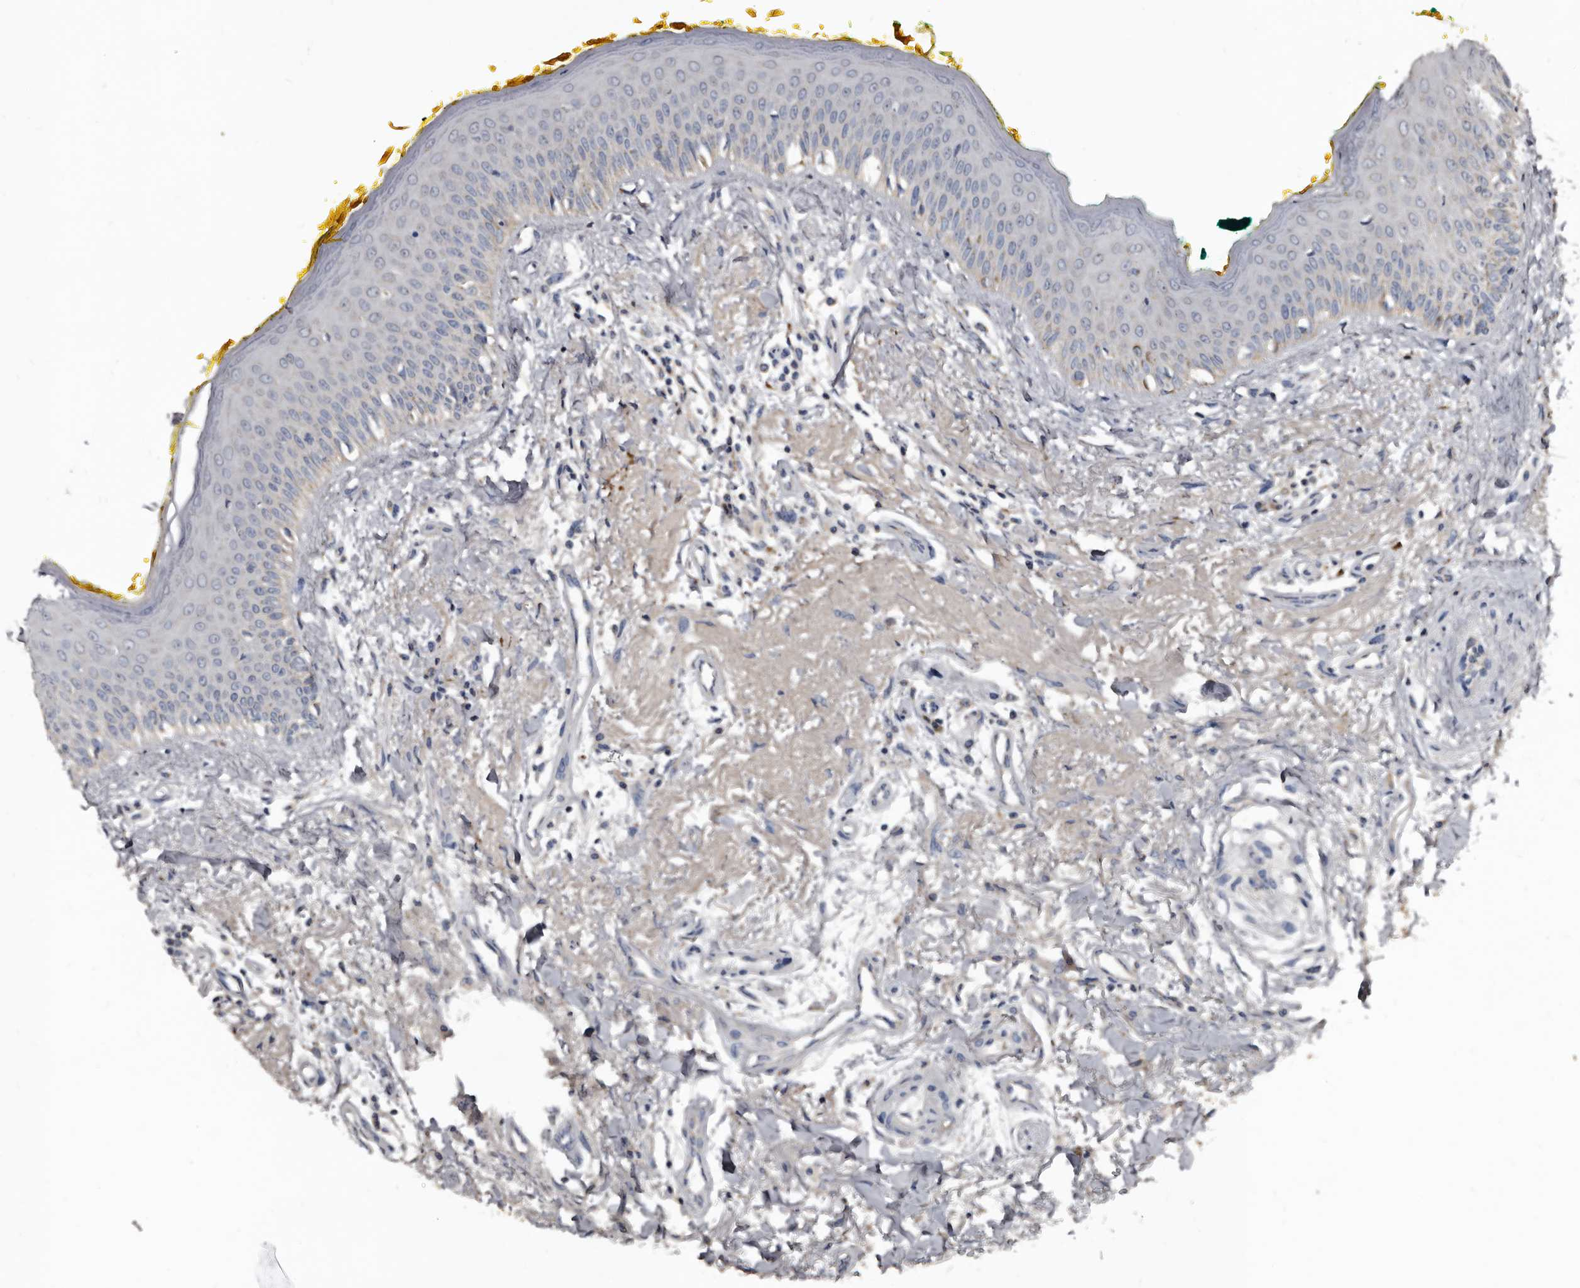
{"staining": {"intensity": "moderate", "quantity": "25%-75%", "location": "cytoplasmic/membranous"}, "tissue": "oral mucosa", "cell_type": "Squamous epithelial cells", "image_type": "normal", "snomed": [{"axis": "morphology", "description": "Normal tissue, NOS"}, {"axis": "topography", "description": "Oral tissue"}], "caption": "IHC staining of unremarkable oral mucosa, which exhibits medium levels of moderate cytoplasmic/membranous positivity in approximately 25%-75% of squamous epithelial cells indicating moderate cytoplasmic/membranous protein positivity. The staining was performed using DAB (3,3'-diaminobenzidine) (brown) for protein detection and nuclei were counterstained in hematoxylin (blue).", "gene": "GREB1", "patient": {"sex": "female", "age": 70}}